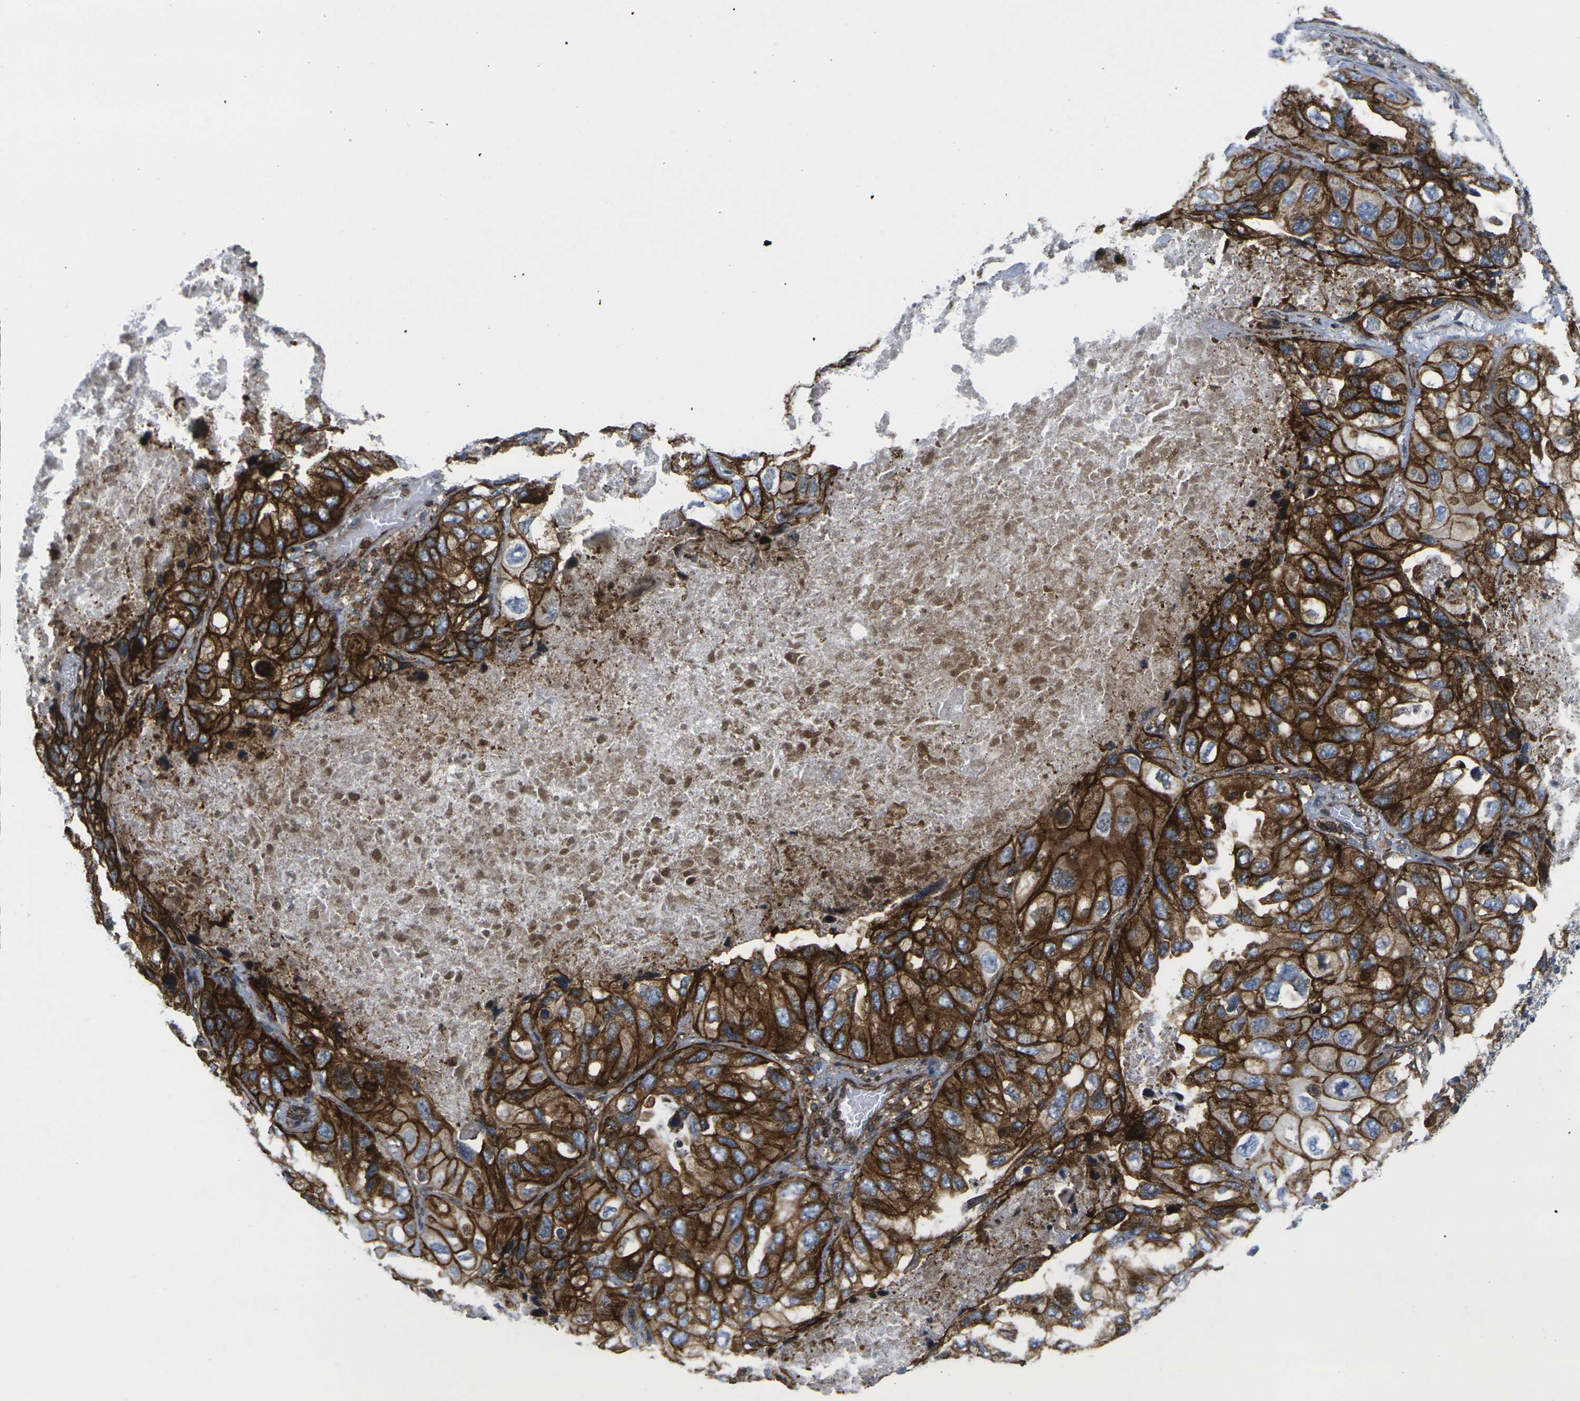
{"staining": {"intensity": "strong", "quantity": ">75%", "location": "cytoplasmic/membranous"}, "tissue": "lung cancer", "cell_type": "Tumor cells", "image_type": "cancer", "snomed": [{"axis": "morphology", "description": "Squamous cell carcinoma, NOS"}, {"axis": "topography", "description": "Lung"}], "caption": "This micrograph demonstrates immunohistochemistry (IHC) staining of human lung squamous cell carcinoma, with high strong cytoplasmic/membranous positivity in approximately >75% of tumor cells.", "gene": "IQGAP1", "patient": {"sex": "female", "age": 73}}